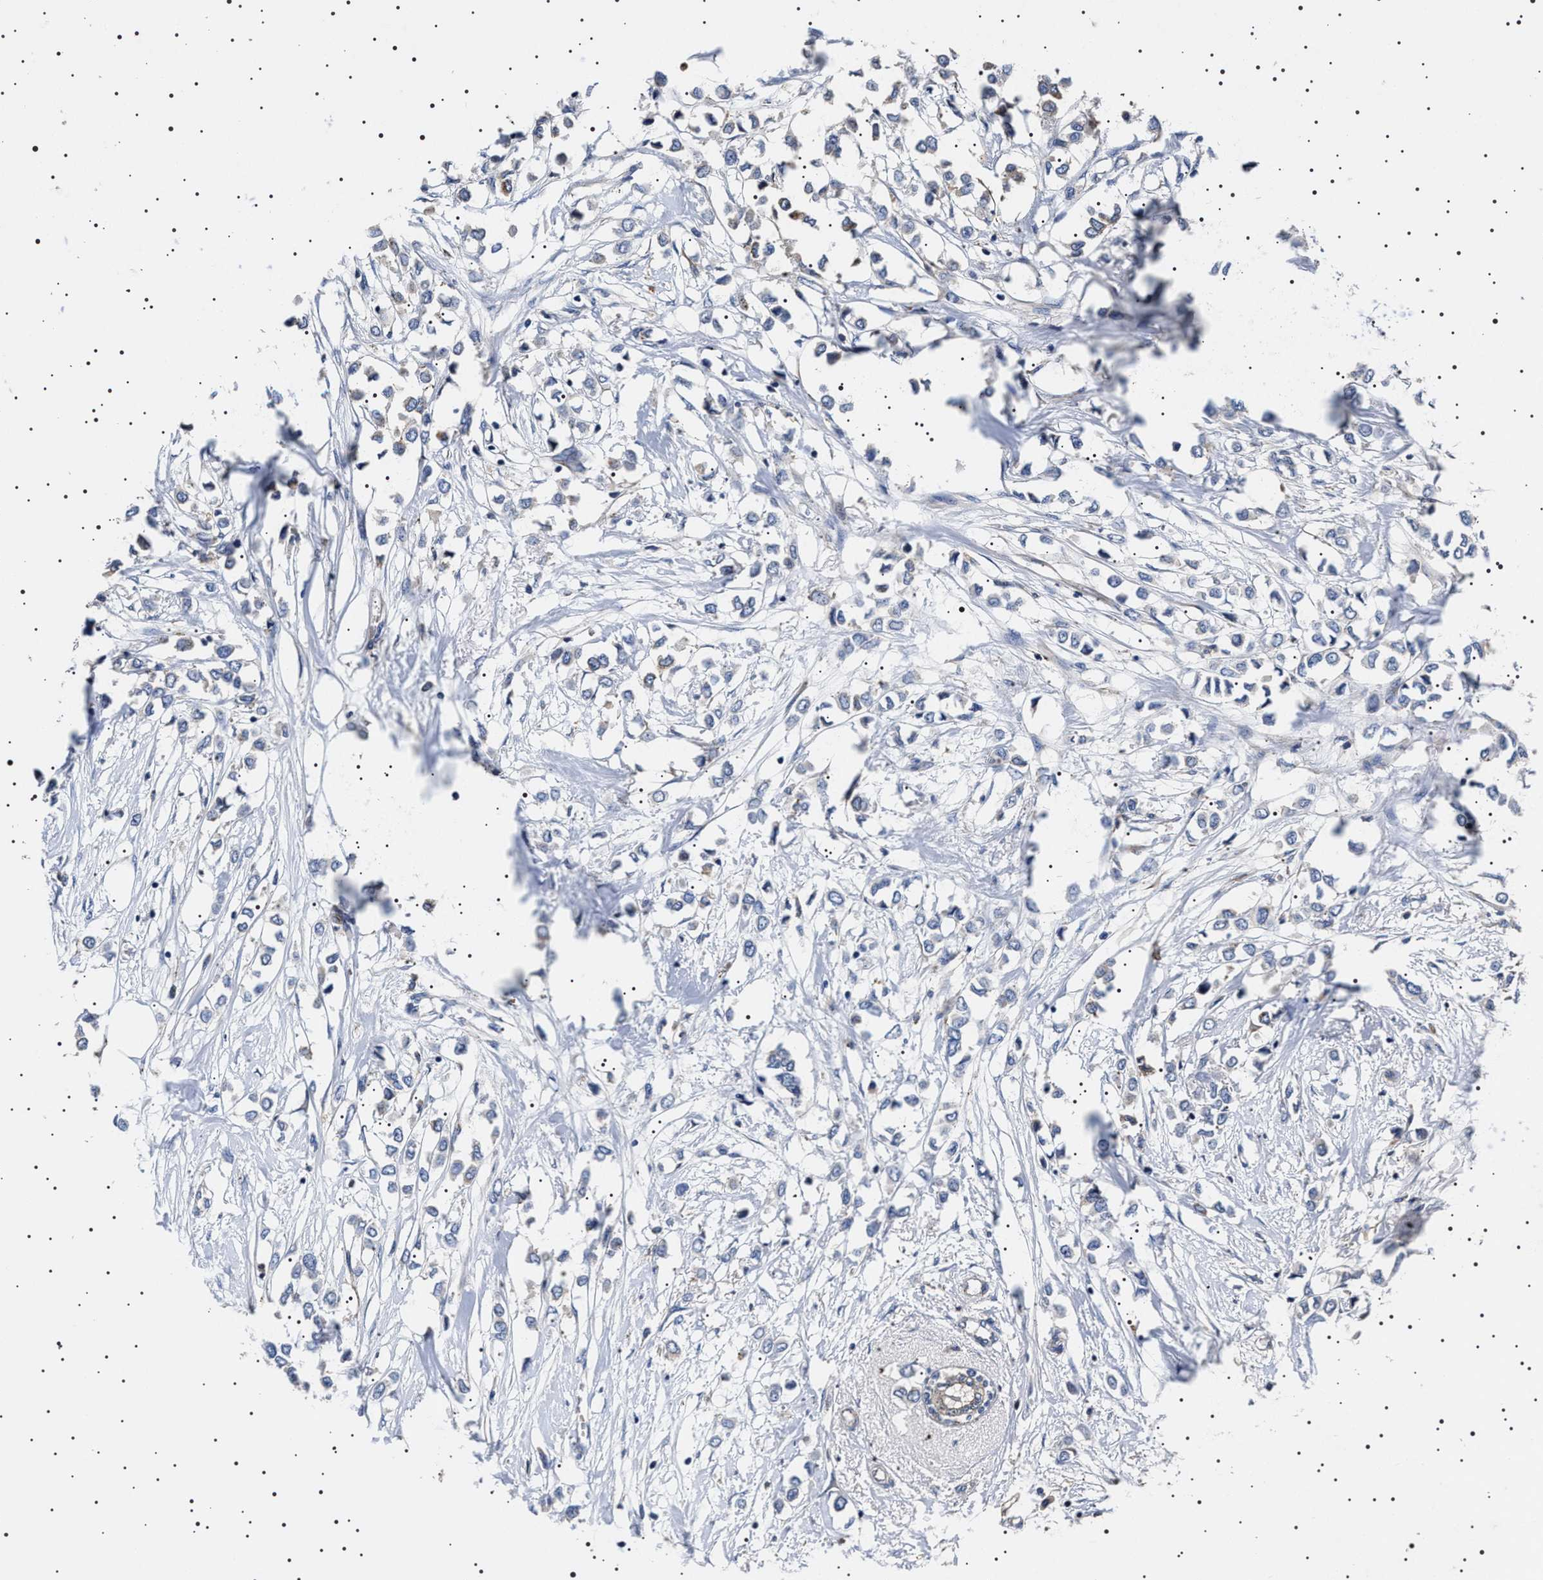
{"staining": {"intensity": "negative", "quantity": "none", "location": "none"}, "tissue": "breast cancer", "cell_type": "Tumor cells", "image_type": "cancer", "snomed": [{"axis": "morphology", "description": "Lobular carcinoma"}, {"axis": "topography", "description": "Breast"}], "caption": "Immunohistochemical staining of human breast cancer (lobular carcinoma) shows no significant positivity in tumor cells.", "gene": "SLC4A7", "patient": {"sex": "female", "age": 51}}